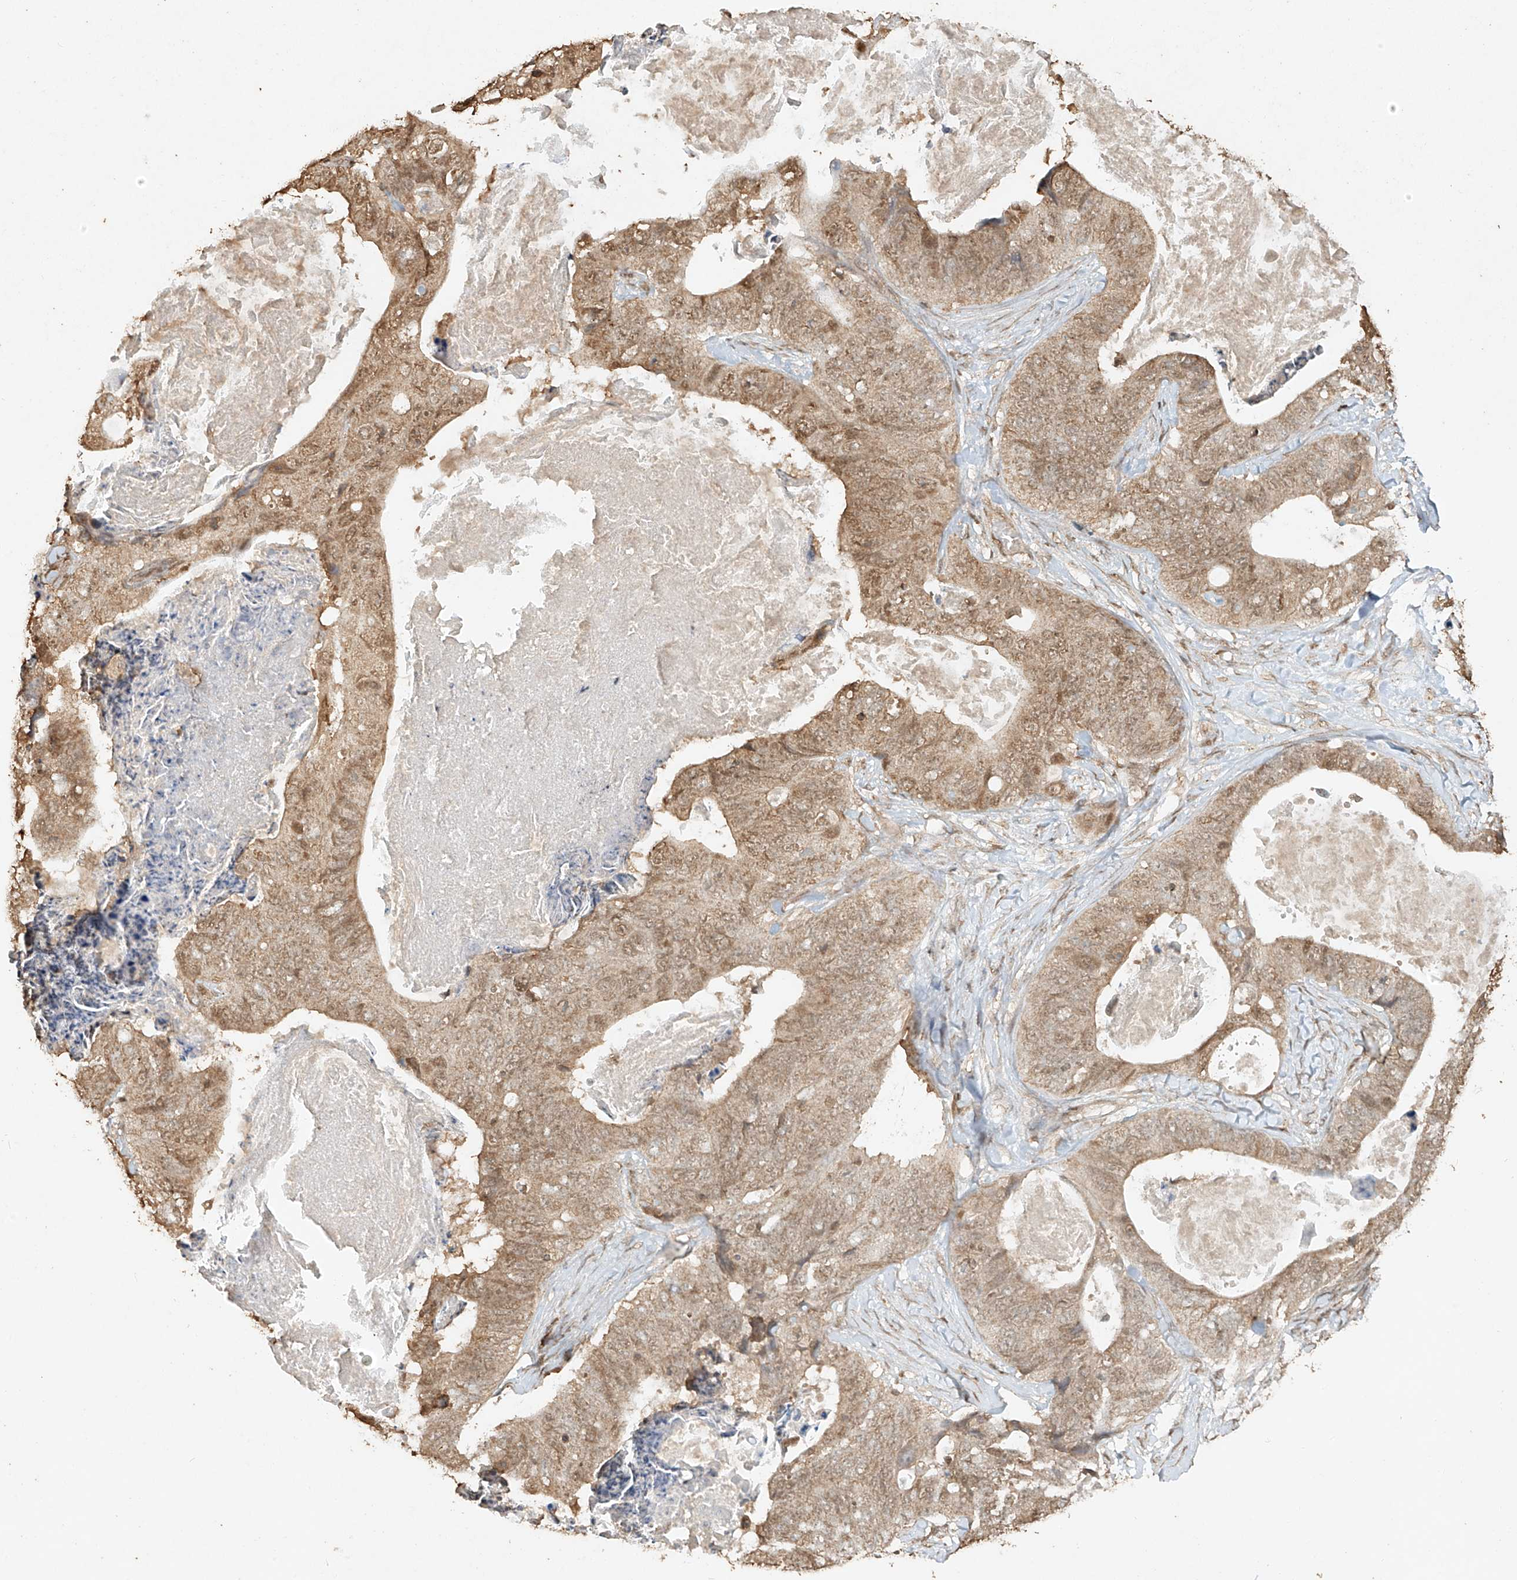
{"staining": {"intensity": "moderate", "quantity": ">75%", "location": "cytoplasmic/membranous,nuclear"}, "tissue": "stomach cancer", "cell_type": "Tumor cells", "image_type": "cancer", "snomed": [{"axis": "morphology", "description": "Adenocarcinoma, NOS"}, {"axis": "topography", "description": "Stomach"}], "caption": "Stomach cancer (adenocarcinoma) stained for a protein (brown) reveals moderate cytoplasmic/membranous and nuclear positive positivity in about >75% of tumor cells.", "gene": "TIGAR", "patient": {"sex": "female", "age": 89}}